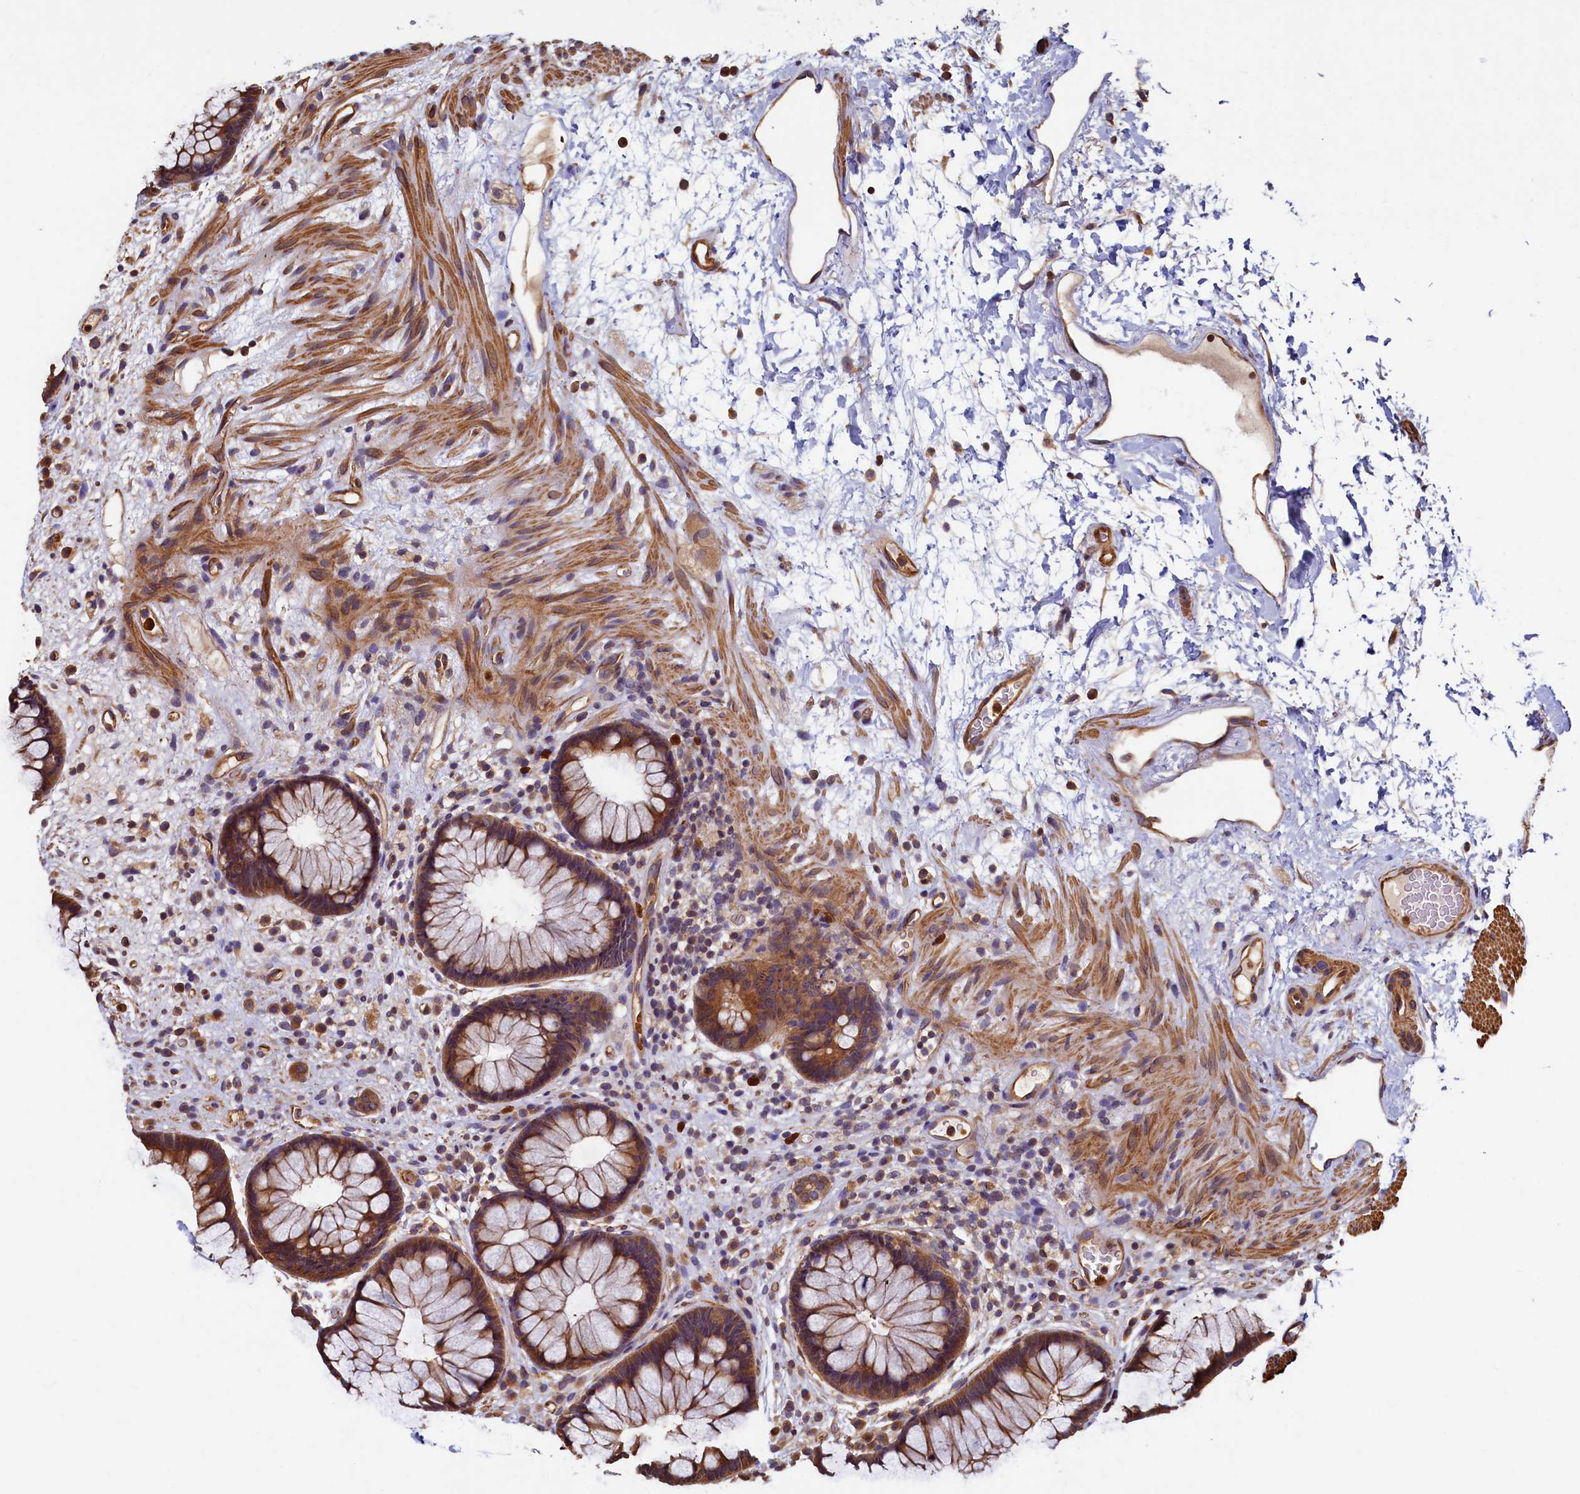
{"staining": {"intensity": "moderate", "quantity": ">75%", "location": "cytoplasmic/membranous"}, "tissue": "rectum", "cell_type": "Glandular cells", "image_type": "normal", "snomed": [{"axis": "morphology", "description": "Normal tissue, NOS"}, {"axis": "topography", "description": "Rectum"}], "caption": "A micrograph of rectum stained for a protein demonstrates moderate cytoplasmic/membranous brown staining in glandular cells.", "gene": "CCDC102B", "patient": {"sex": "male", "age": 51}}